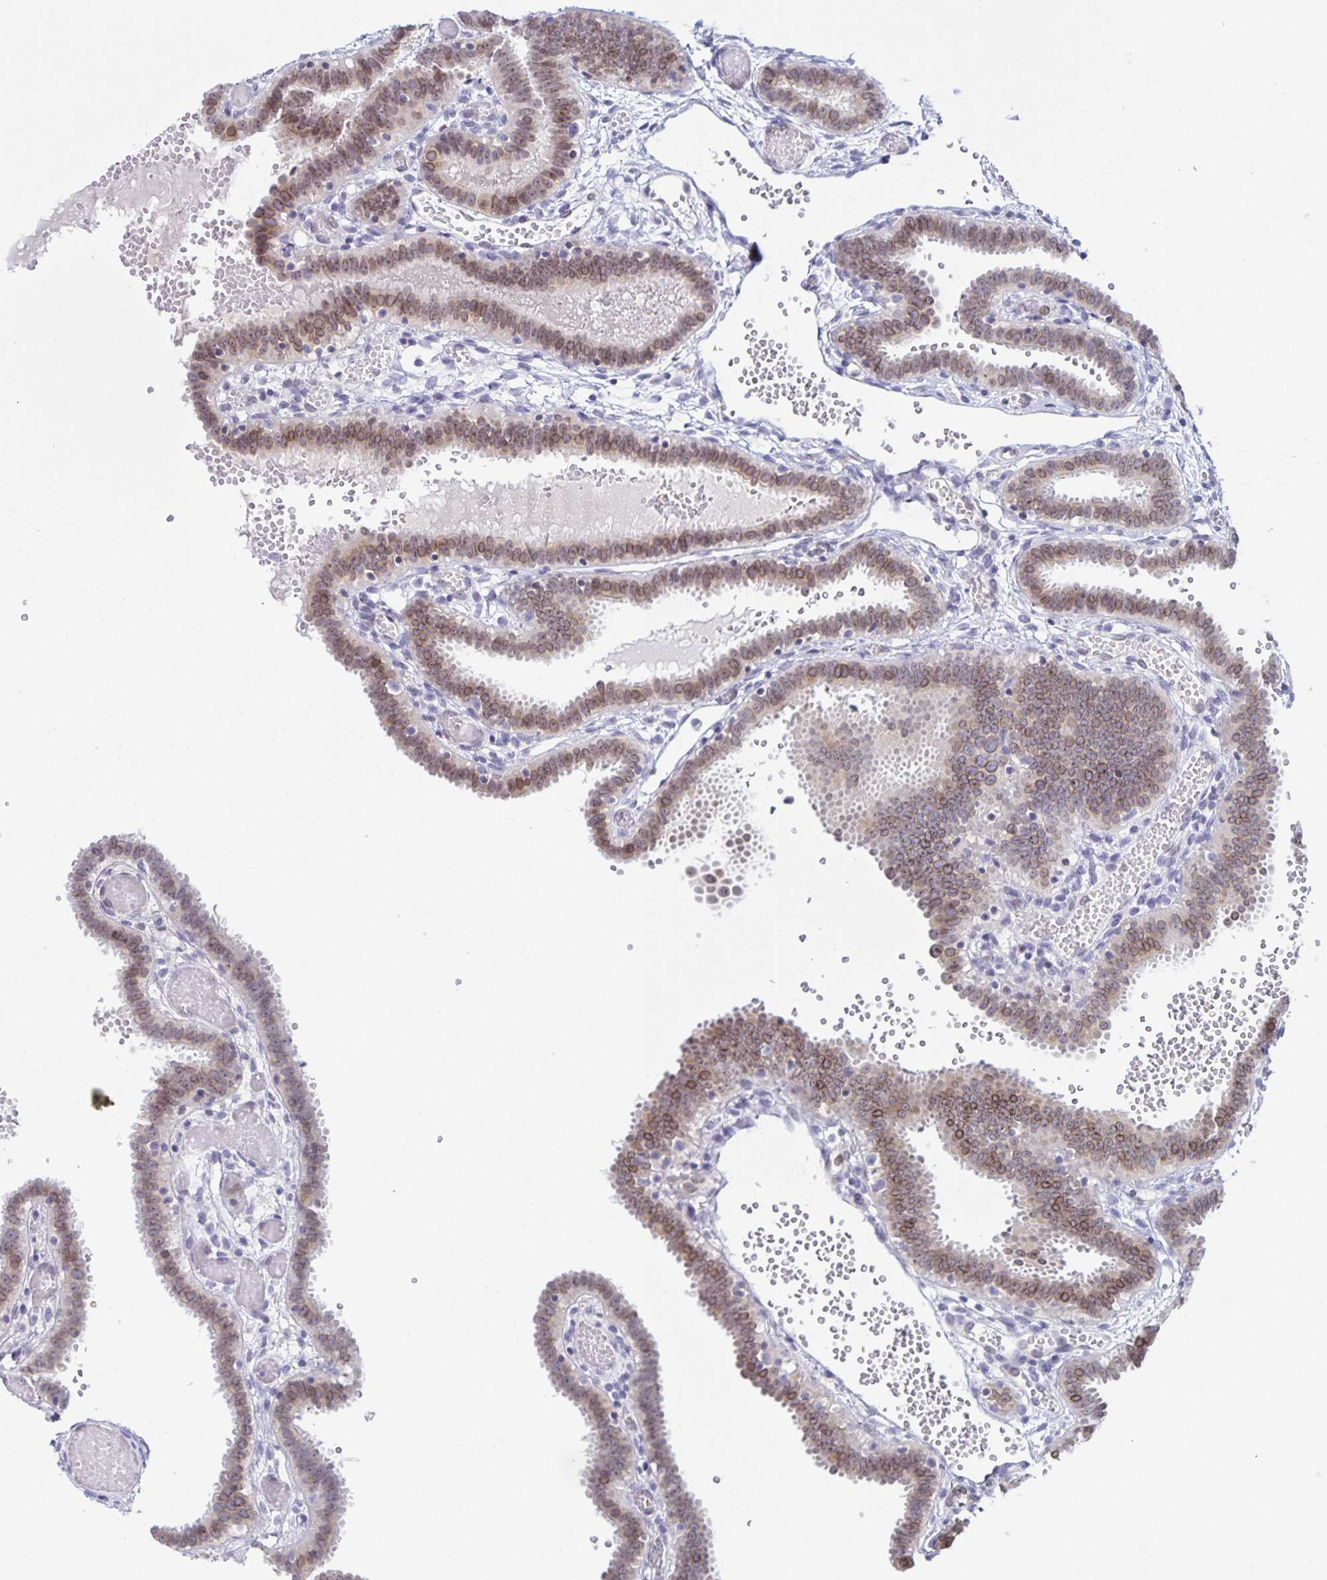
{"staining": {"intensity": "strong", "quantity": "25%-75%", "location": "cytoplasmic/membranous,nuclear"}, "tissue": "fallopian tube", "cell_type": "Glandular cells", "image_type": "normal", "snomed": [{"axis": "morphology", "description": "Normal tissue, NOS"}, {"axis": "topography", "description": "Fallopian tube"}], "caption": "A brown stain highlights strong cytoplasmic/membranous,nuclear staining of a protein in glandular cells of normal fallopian tube.", "gene": "SYNE2", "patient": {"sex": "female", "age": 37}}